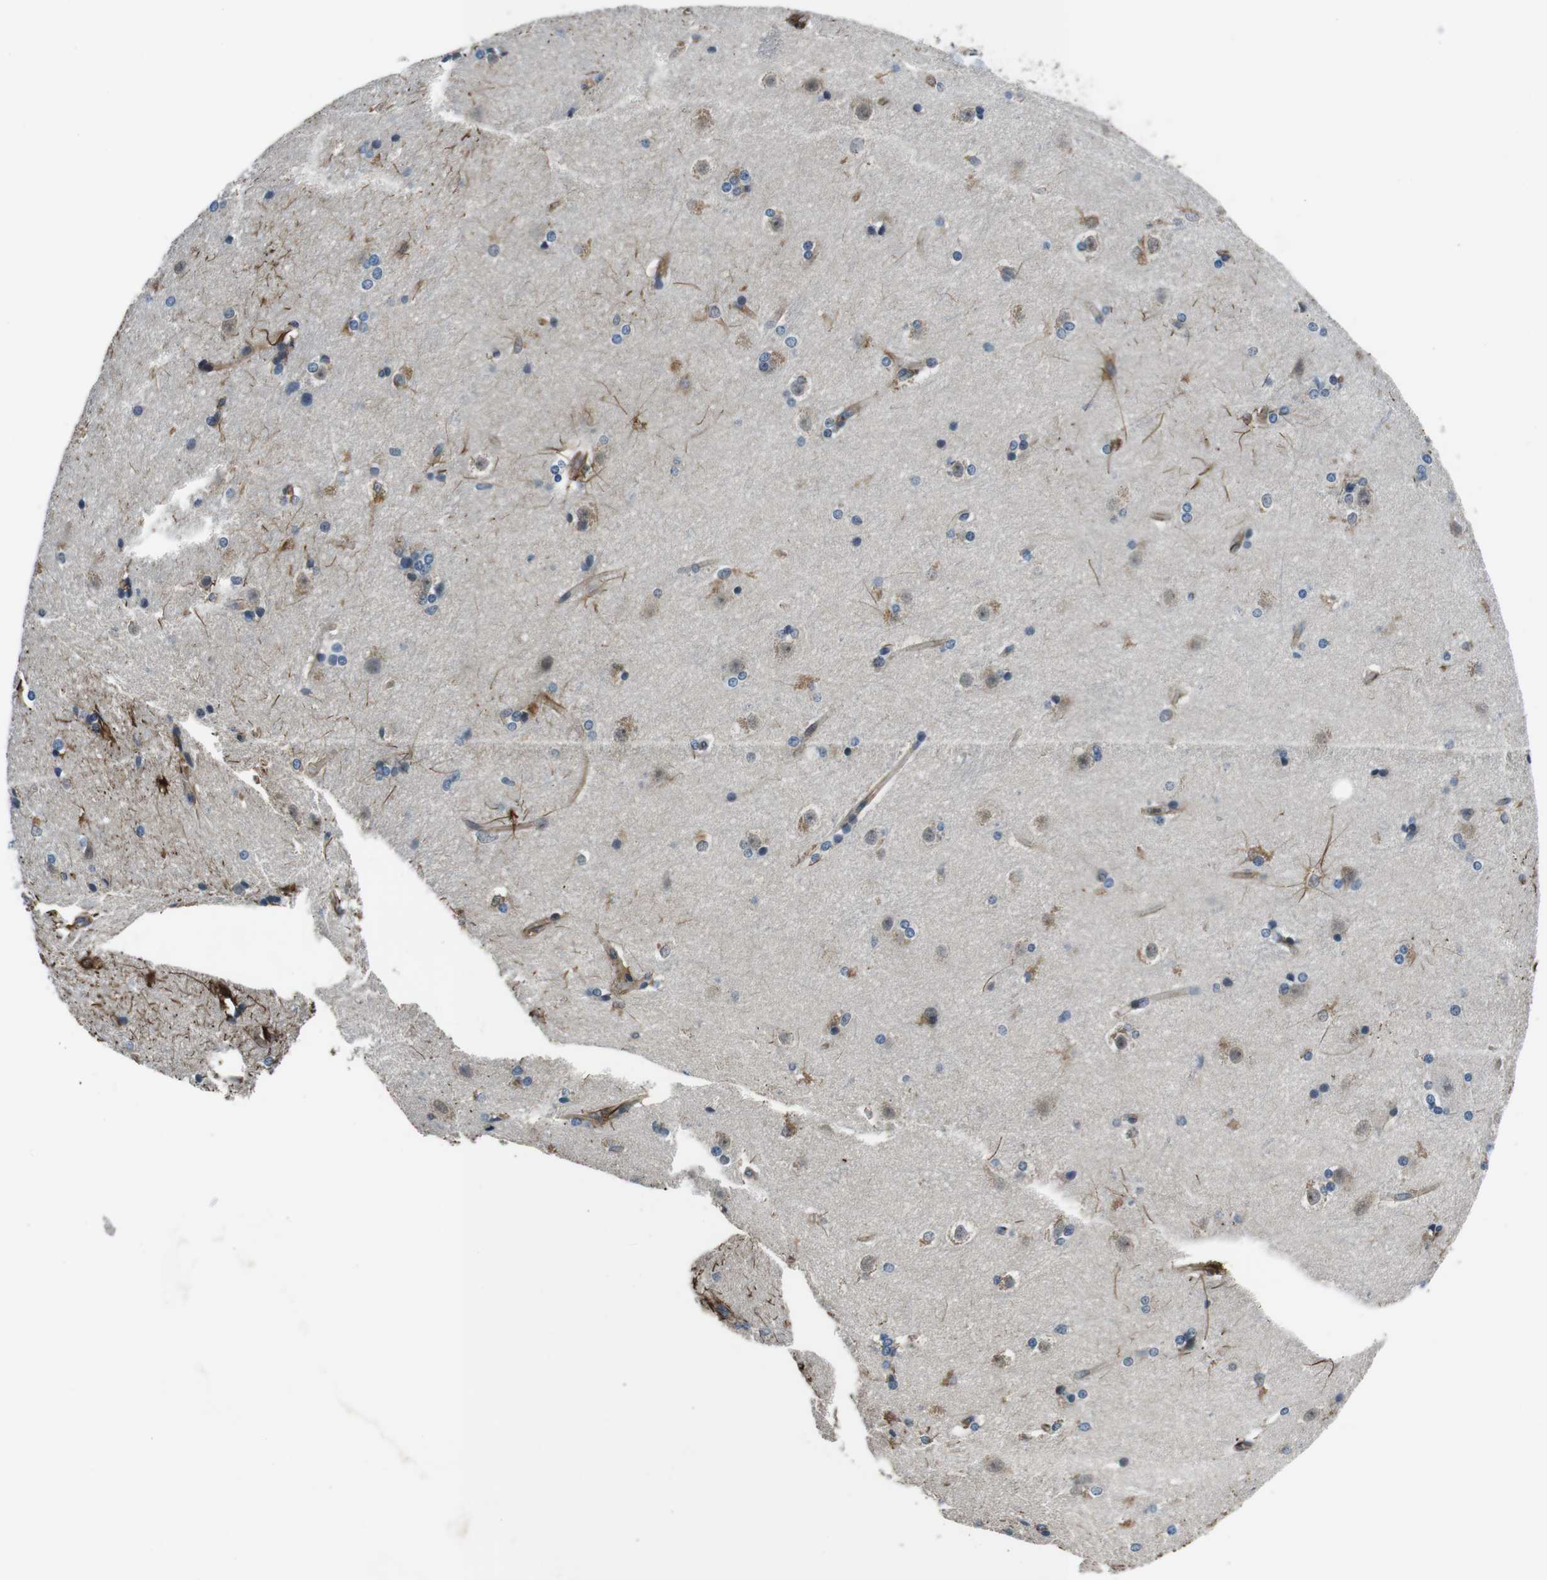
{"staining": {"intensity": "moderate", "quantity": "<25%", "location": "cytoplasmic/membranous"}, "tissue": "caudate", "cell_type": "Glial cells", "image_type": "normal", "snomed": [{"axis": "morphology", "description": "Normal tissue, NOS"}, {"axis": "topography", "description": "Lateral ventricle wall"}], "caption": "Glial cells demonstrate low levels of moderate cytoplasmic/membranous positivity in approximately <25% of cells in unremarkable caudate.", "gene": "LRRC49", "patient": {"sex": "female", "age": 19}}